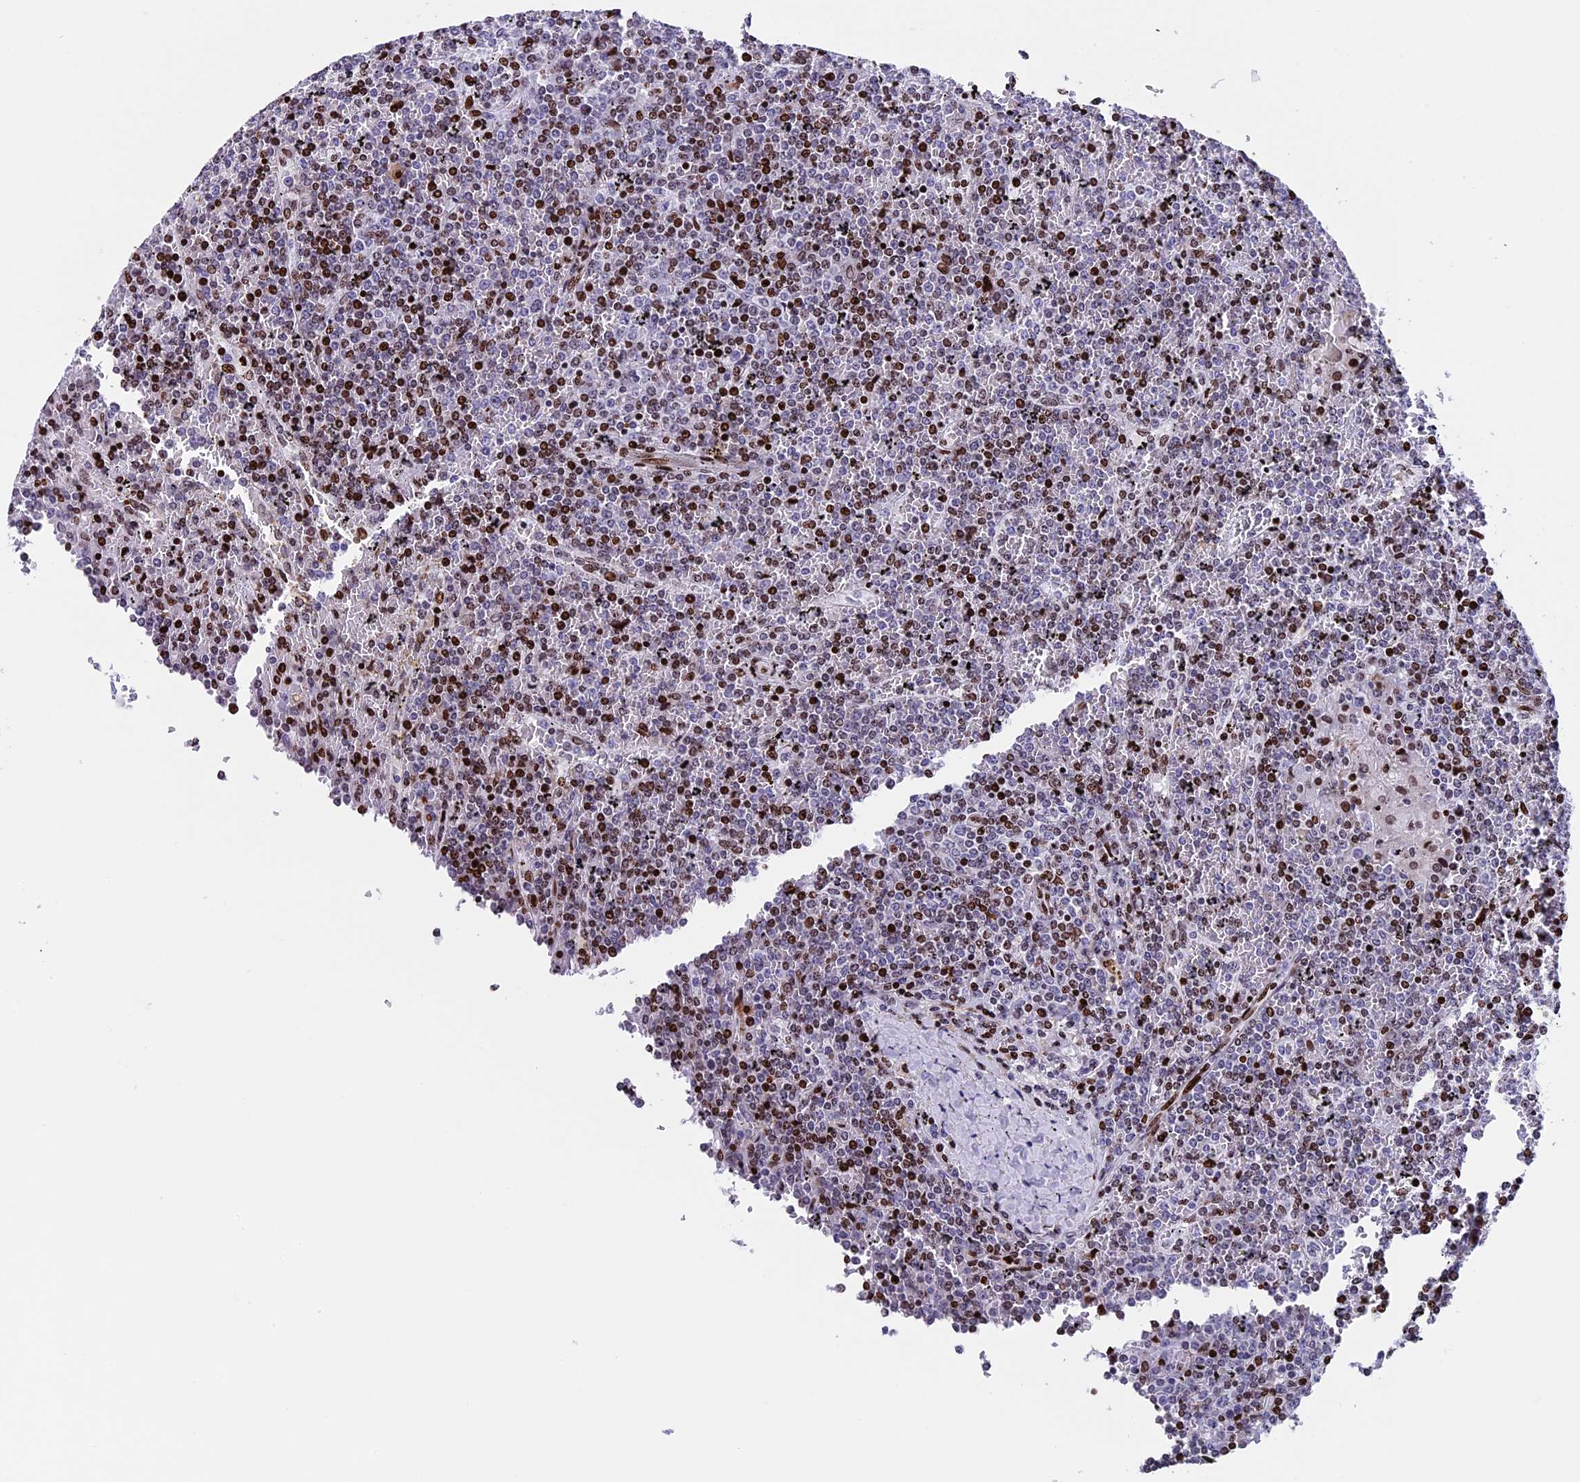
{"staining": {"intensity": "strong", "quantity": "25%-75%", "location": "nuclear"}, "tissue": "lymphoma", "cell_type": "Tumor cells", "image_type": "cancer", "snomed": [{"axis": "morphology", "description": "Malignant lymphoma, non-Hodgkin's type, Low grade"}, {"axis": "topography", "description": "Spleen"}], "caption": "DAB immunohistochemical staining of human lymphoma reveals strong nuclear protein positivity in approximately 25%-75% of tumor cells.", "gene": "BTBD3", "patient": {"sex": "female", "age": 19}}